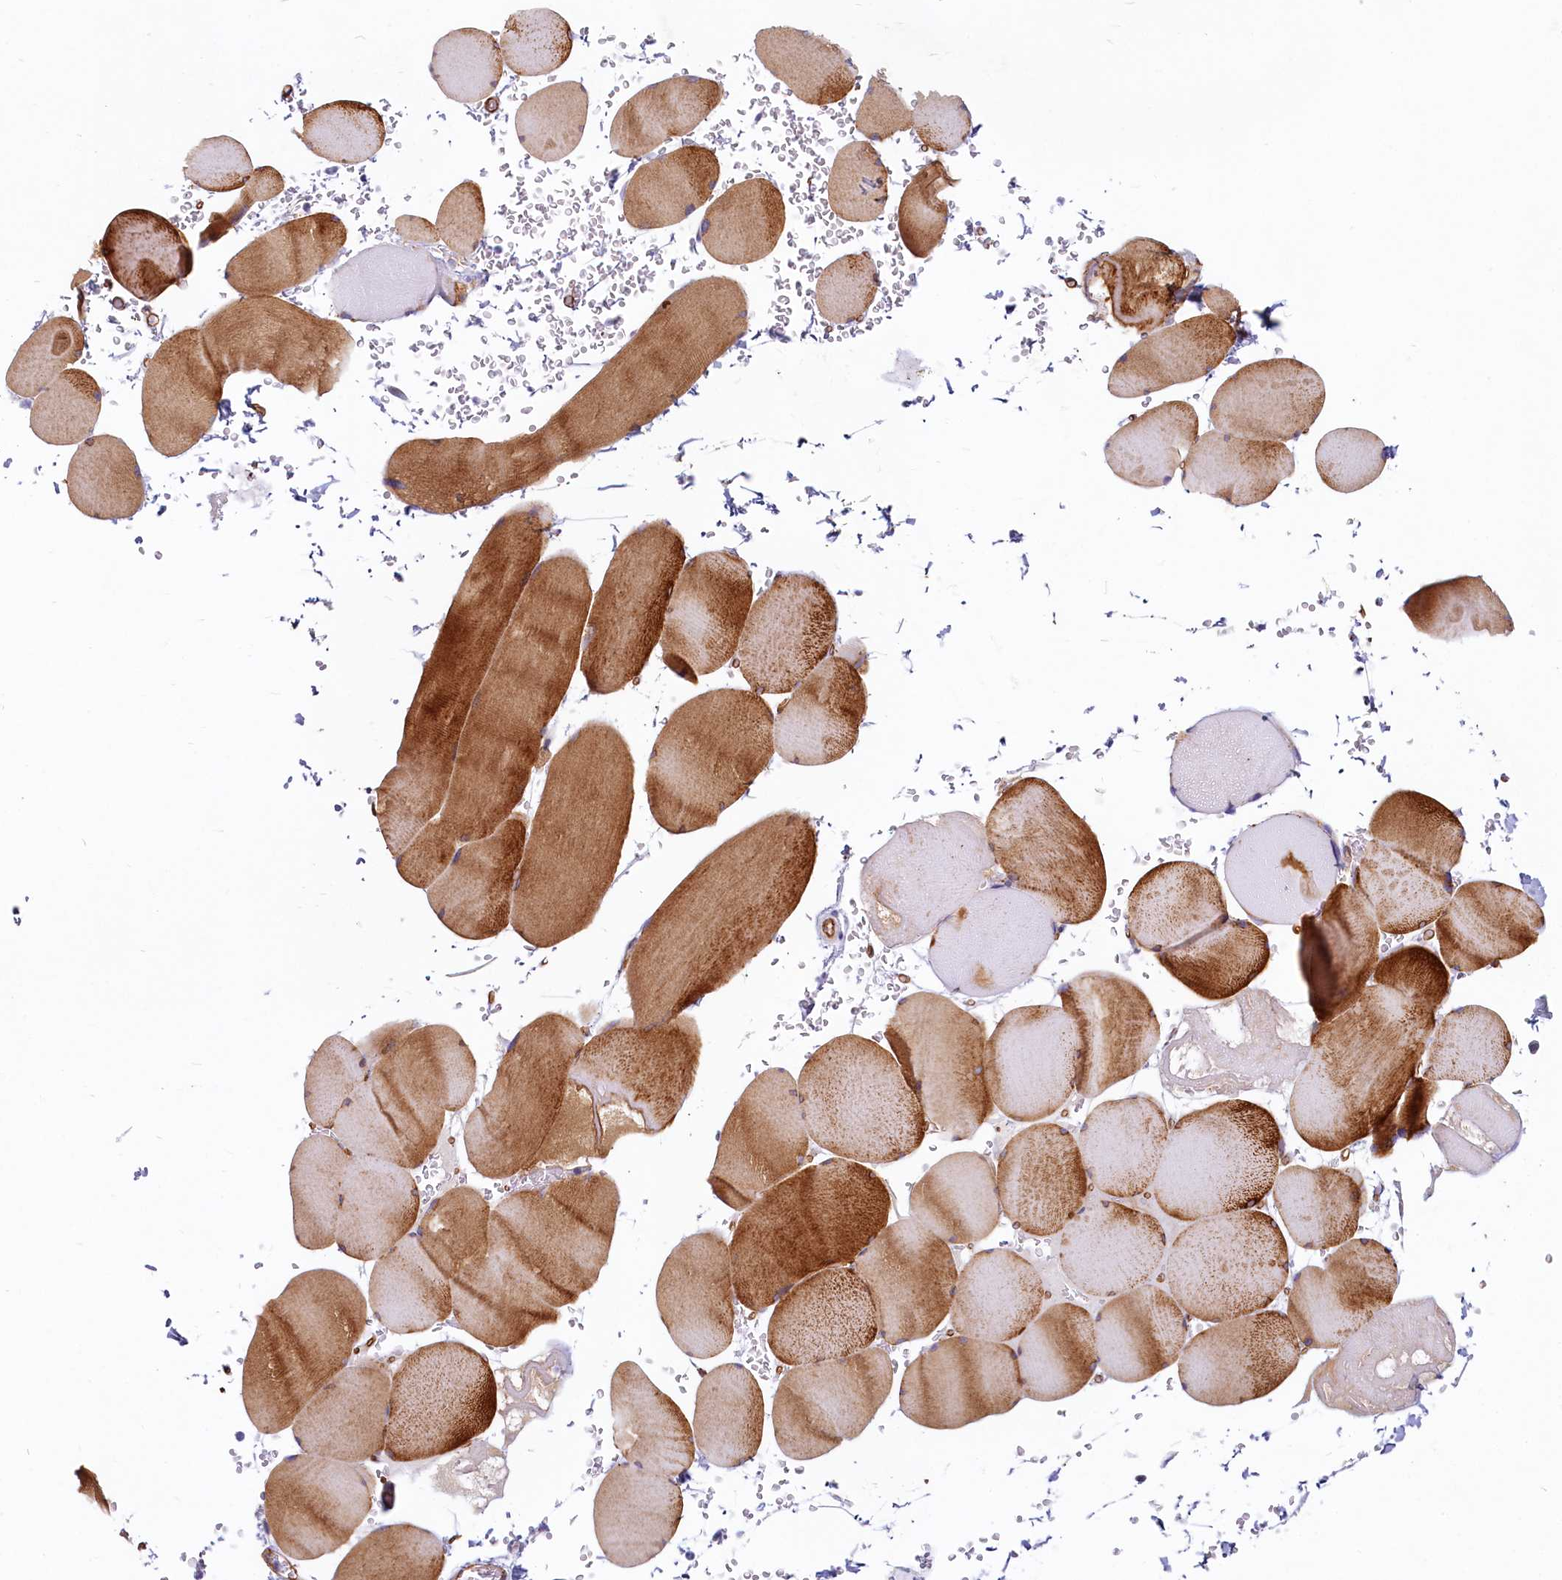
{"staining": {"intensity": "moderate", "quantity": ">75%", "location": "cytoplasmic/membranous"}, "tissue": "skeletal muscle", "cell_type": "Myocytes", "image_type": "normal", "snomed": [{"axis": "morphology", "description": "Normal tissue, NOS"}, {"axis": "topography", "description": "Skeletal muscle"}, {"axis": "topography", "description": "Head-Neck"}], "caption": "Immunohistochemistry (IHC) image of unremarkable human skeletal muscle stained for a protein (brown), which displays medium levels of moderate cytoplasmic/membranous staining in about >75% of myocytes.", "gene": "LMOD3", "patient": {"sex": "male", "age": 66}}